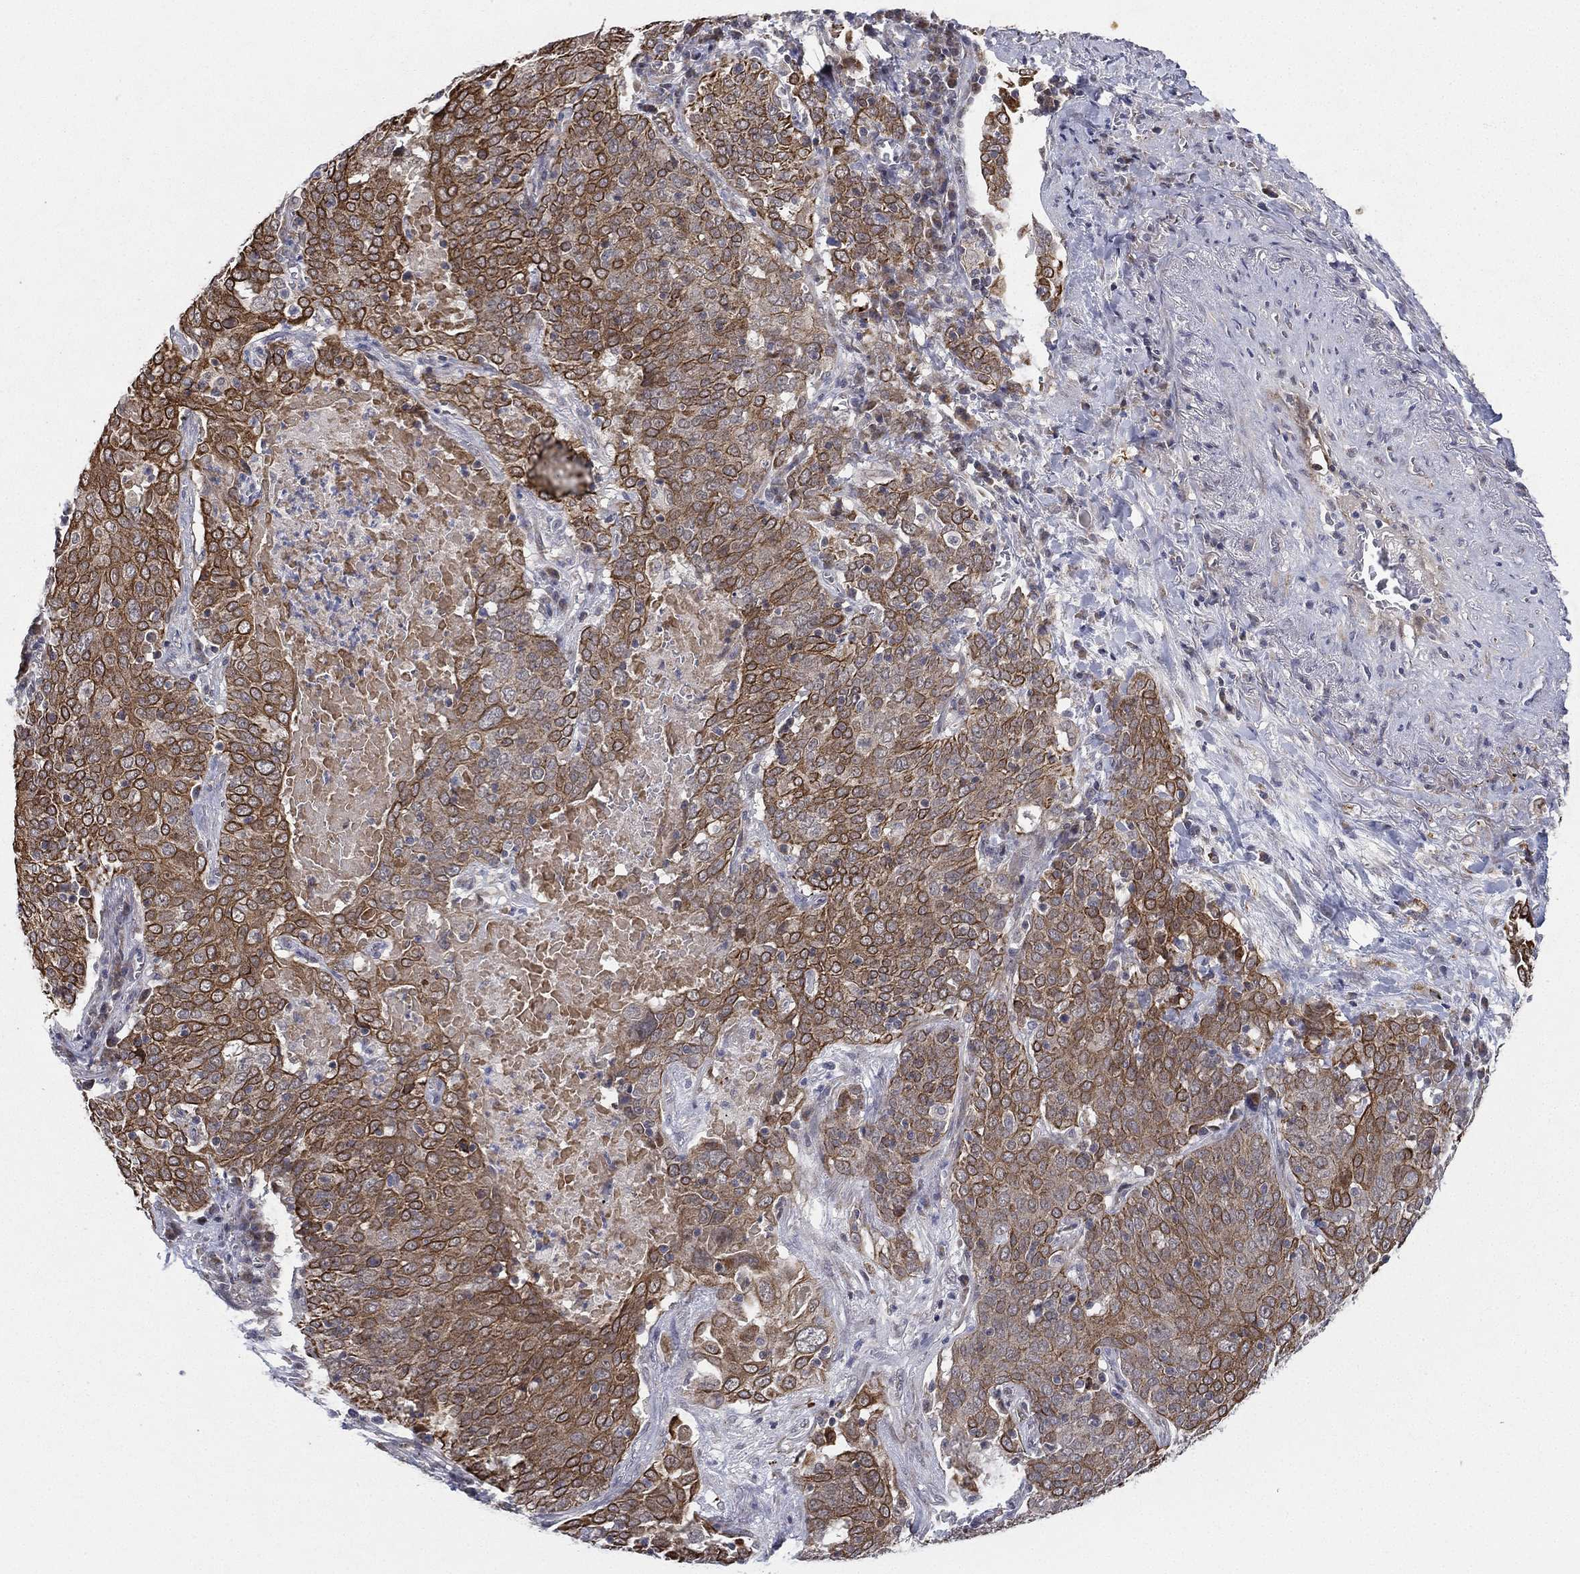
{"staining": {"intensity": "strong", "quantity": ">75%", "location": "cytoplasmic/membranous"}, "tissue": "lung cancer", "cell_type": "Tumor cells", "image_type": "cancer", "snomed": [{"axis": "morphology", "description": "Squamous cell carcinoma, NOS"}, {"axis": "topography", "description": "Lung"}], "caption": "This is an image of immunohistochemistry staining of squamous cell carcinoma (lung), which shows strong staining in the cytoplasmic/membranous of tumor cells.", "gene": "KAT14", "patient": {"sex": "male", "age": 82}}